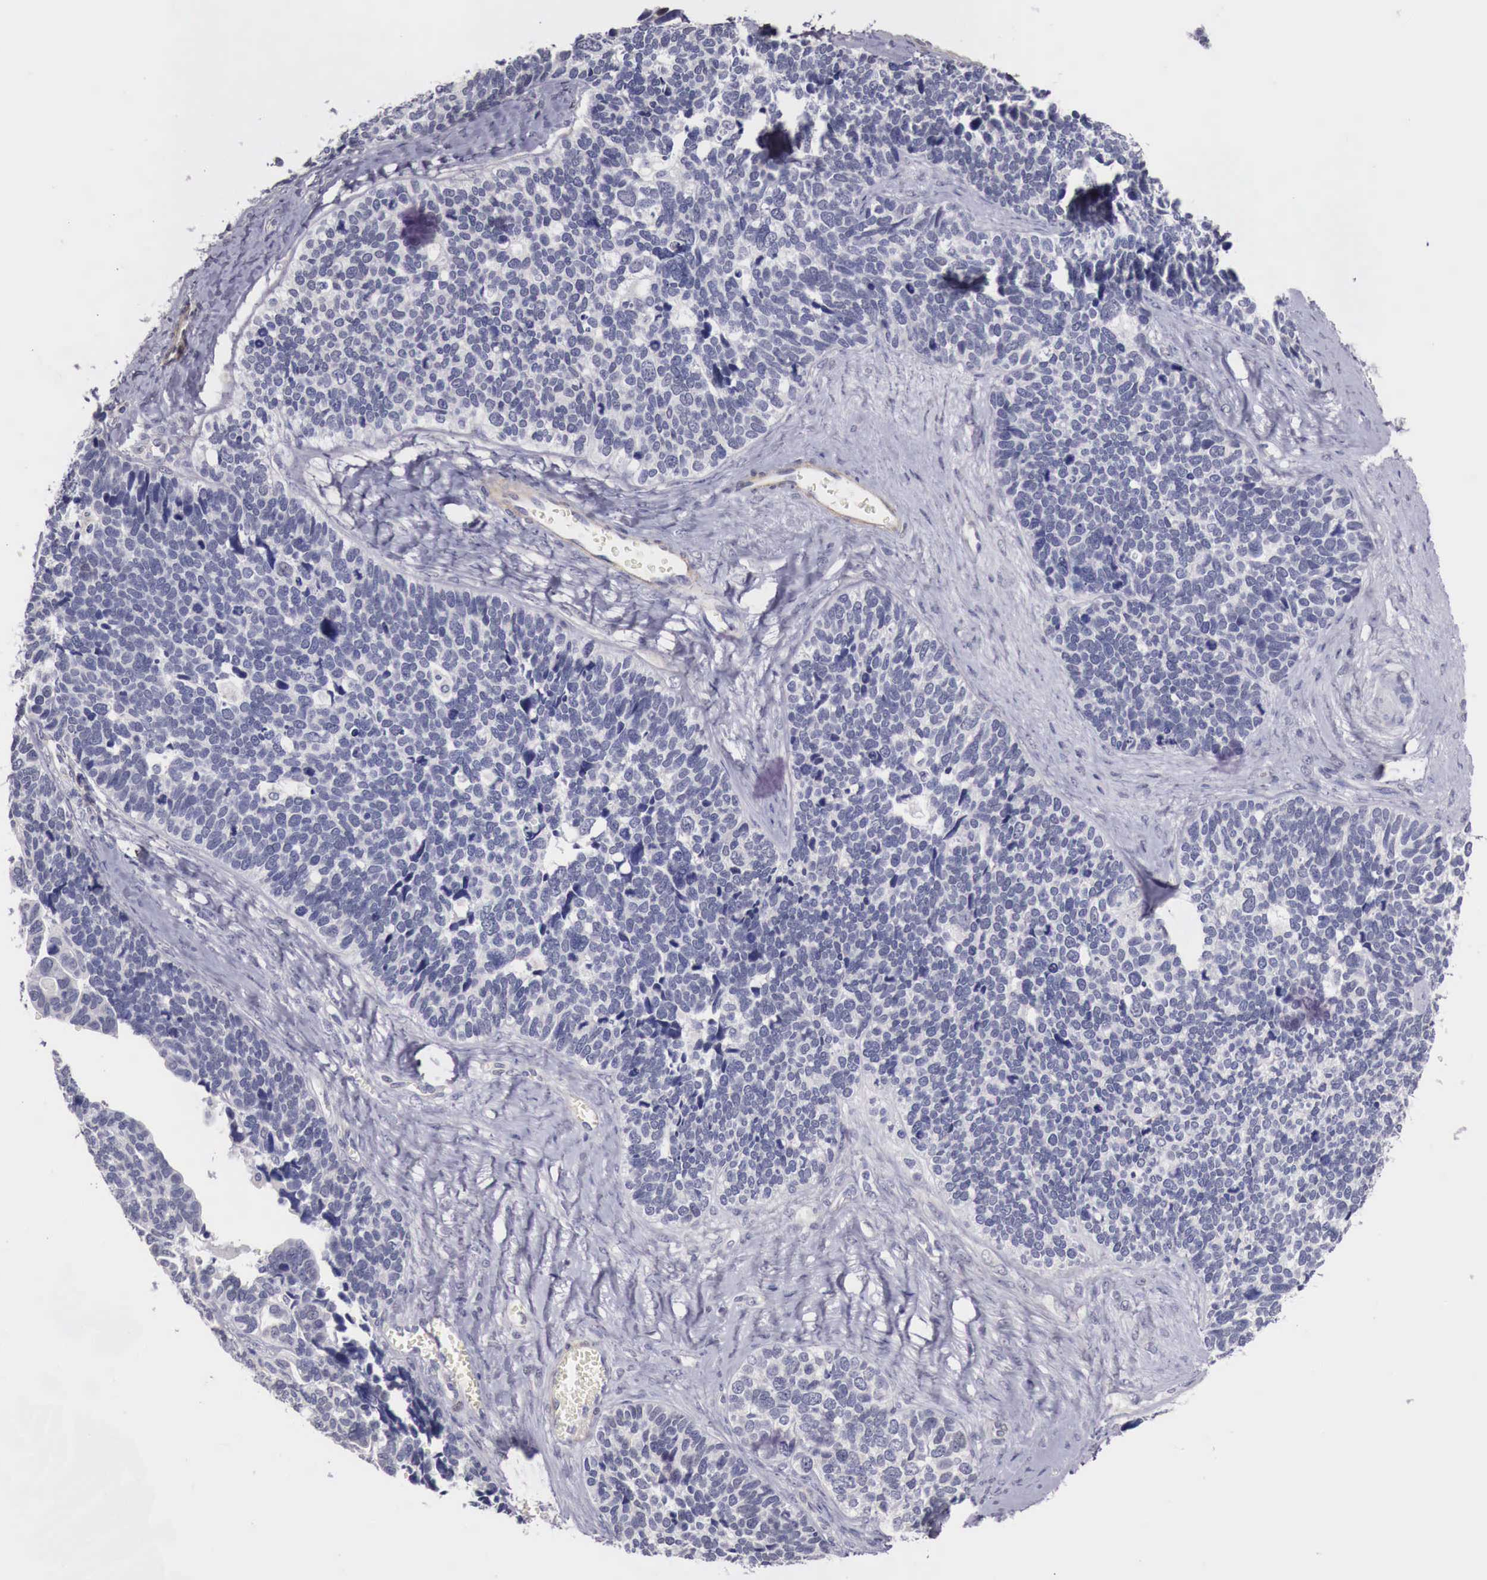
{"staining": {"intensity": "negative", "quantity": "none", "location": "none"}, "tissue": "ovarian cancer", "cell_type": "Tumor cells", "image_type": "cancer", "snomed": [{"axis": "morphology", "description": "Cystadenocarcinoma, serous, NOS"}, {"axis": "topography", "description": "Ovary"}], "caption": "IHC of ovarian cancer shows no expression in tumor cells.", "gene": "ENOX2", "patient": {"sex": "female", "age": 77}}